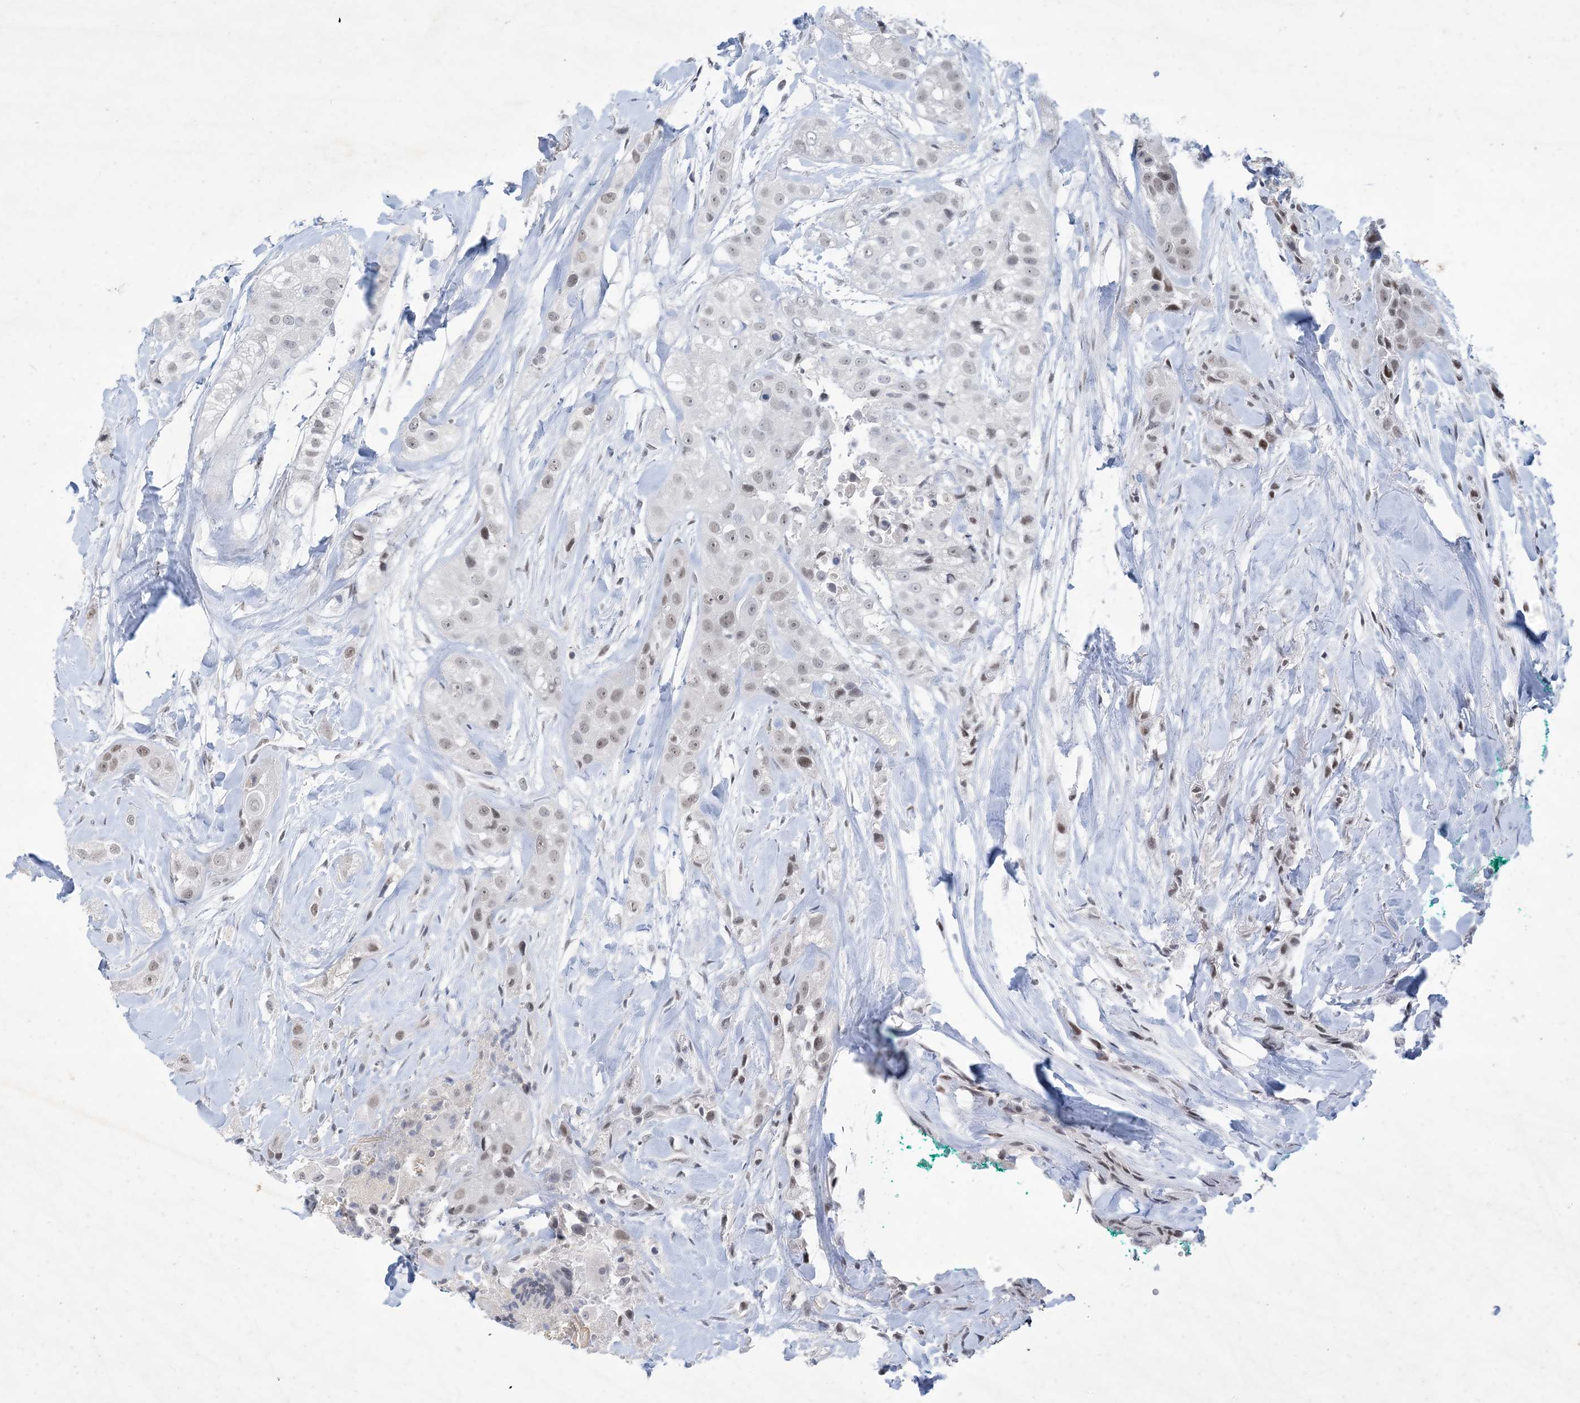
{"staining": {"intensity": "weak", "quantity": ">75%", "location": "nuclear"}, "tissue": "head and neck cancer", "cell_type": "Tumor cells", "image_type": "cancer", "snomed": [{"axis": "morphology", "description": "Normal tissue, NOS"}, {"axis": "morphology", "description": "Squamous cell carcinoma, NOS"}, {"axis": "topography", "description": "Skeletal muscle"}, {"axis": "topography", "description": "Head-Neck"}], "caption": "IHC image of head and neck squamous cell carcinoma stained for a protein (brown), which reveals low levels of weak nuclear positivity in about >75% of tumor cells.", "gene": "ZNF674", "patient": {"sex": "male", "age": 51}}